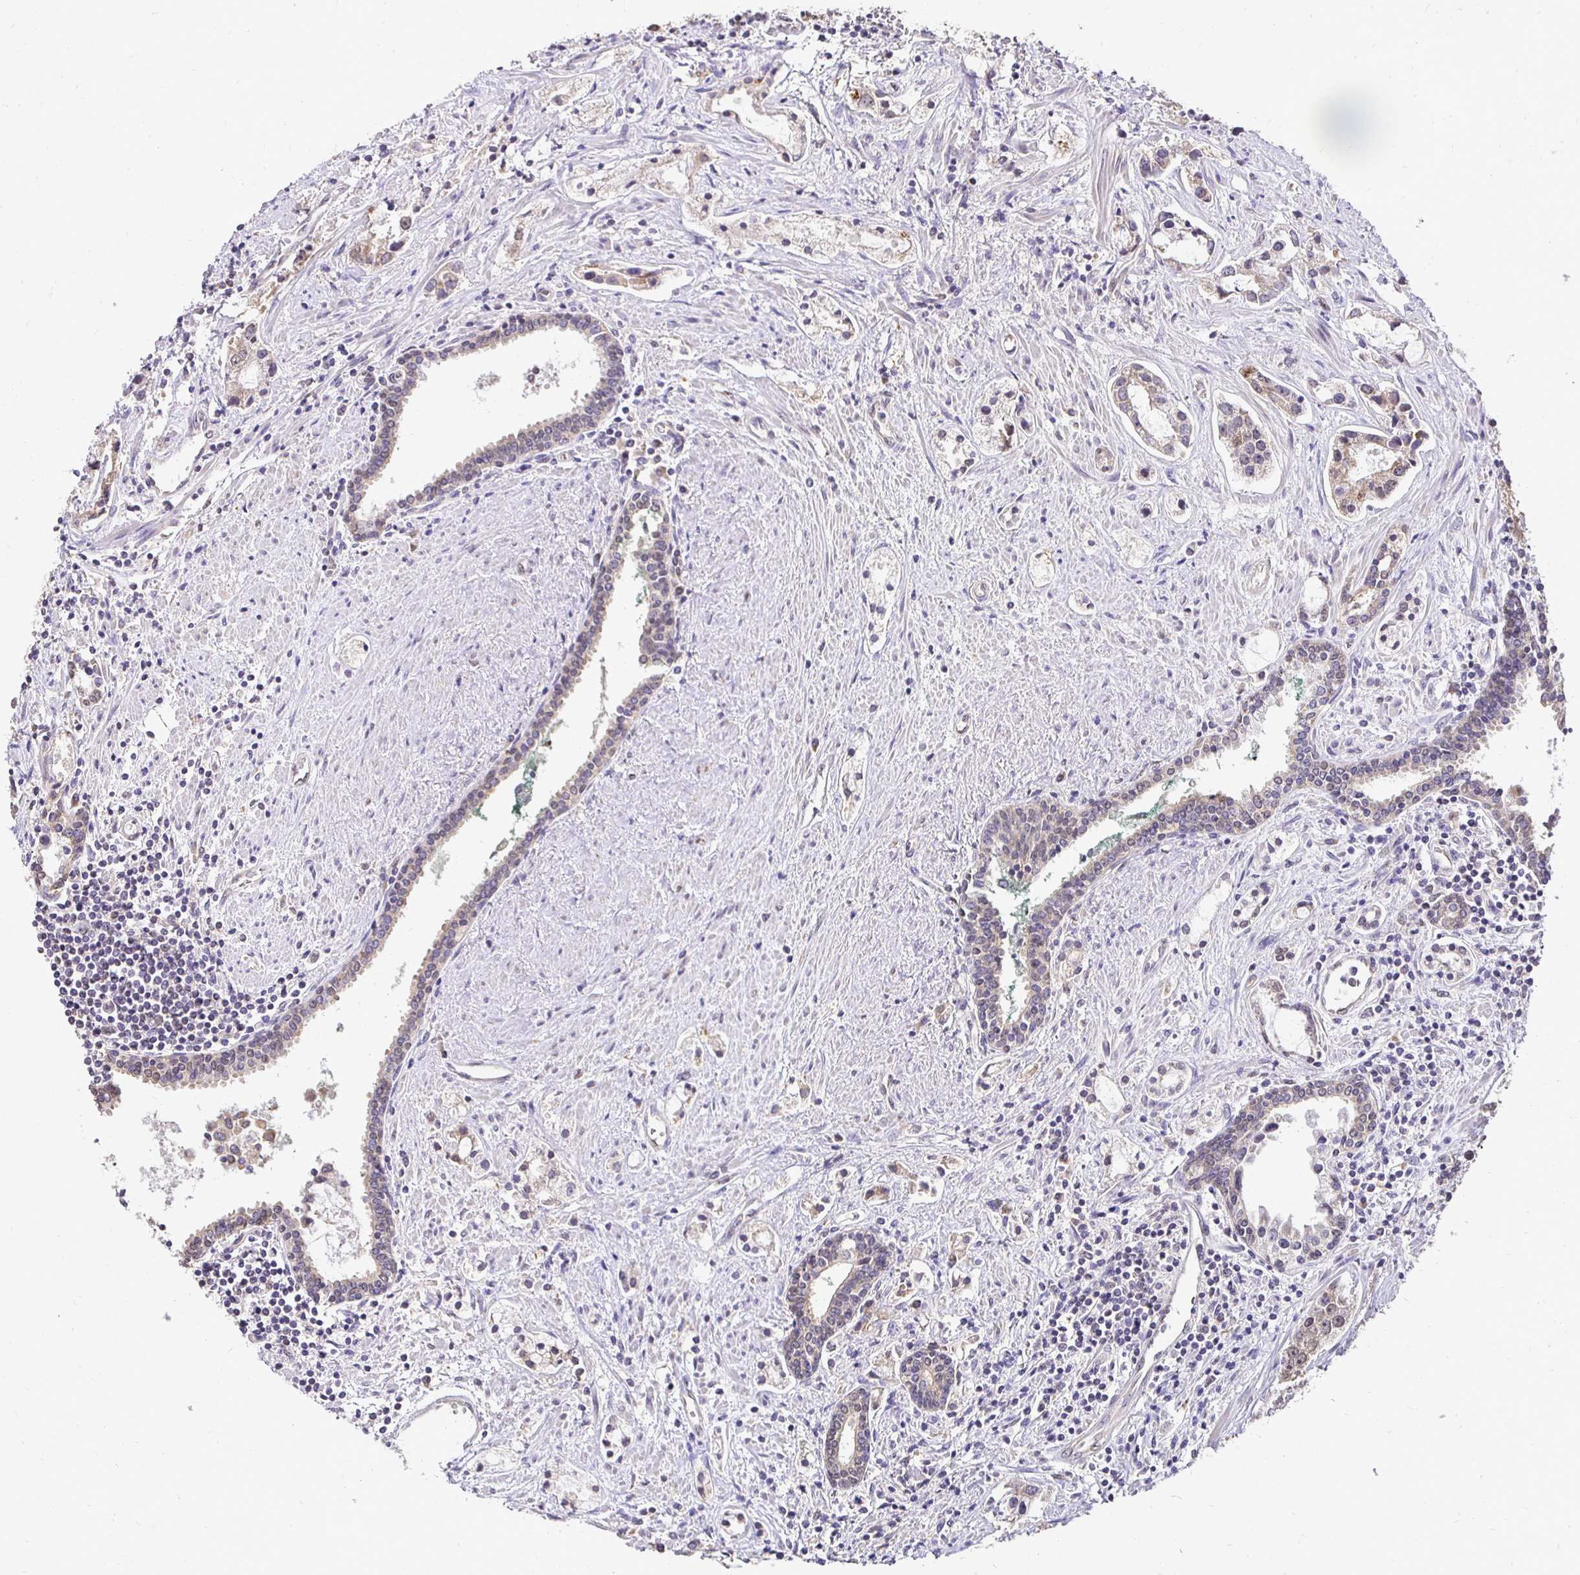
{"staining": {"intensity": "moderate", "quantity": "<25%", "location": "cytoplasmic/membranous,nuclear"}, "tissue": "prostate cancer", "cell_type": "Tumor cells", "image_type": "cancer", "snomed": [{"axis": "morphology", "description": "Adenocarcinoma, Medium grade"}, {"axis": "topography", "description": "Prostate"}], "caption": "This is a micrograph of immunohistochemistry (IHC) staining of prostate cancer (medium-grade adenocarcinoma), which shows moderate expression in the cytoplasmic/membranous and nuclear of tumor cells.", "gene": "RHEBL1", "patient": {"sex": "male", "age": 57}}